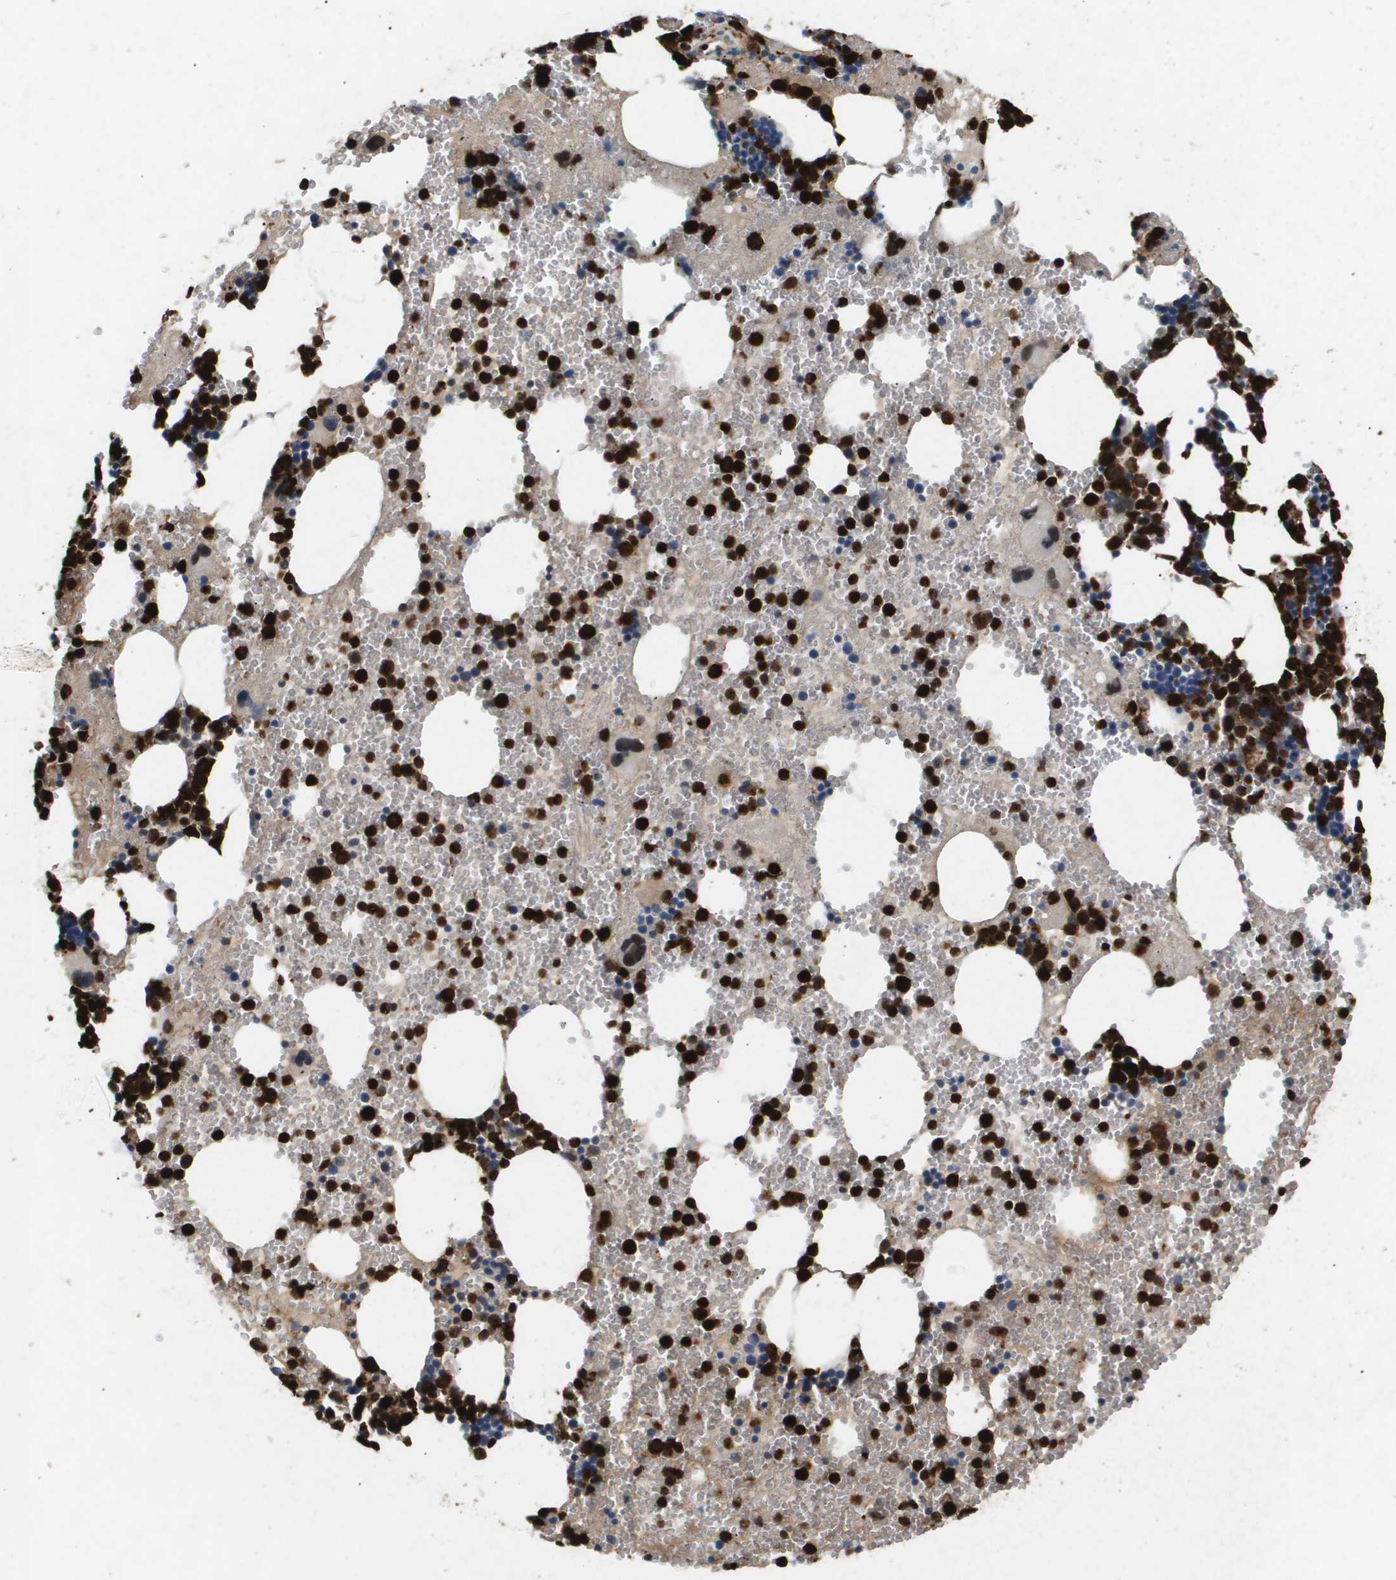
{"staining": {"intensity": "strong", "quantity": "25%-75%", "location": "cytoplasmic/membranous,nuclear"}, "tissue": "bone marrow", "cell_type": "Hematopoietic cells", "image_type": "normal", "snomed": [{"axis": "morphology", "description": "Normal tissue, NOS"}, {"axis": "morphology", "description": "Inflammation, NOS"}, {"axis": "topography", "description": "Bone marrow"}], "caption": "Human bone marrow stained for a protein (brown) exhibits strong cytoplasmic/membranous,nuclear positive positivity in about 25%-75% of hematopoietic cells.", "gene": "ERG", "patient": {"sex": "female", "age": 76}}